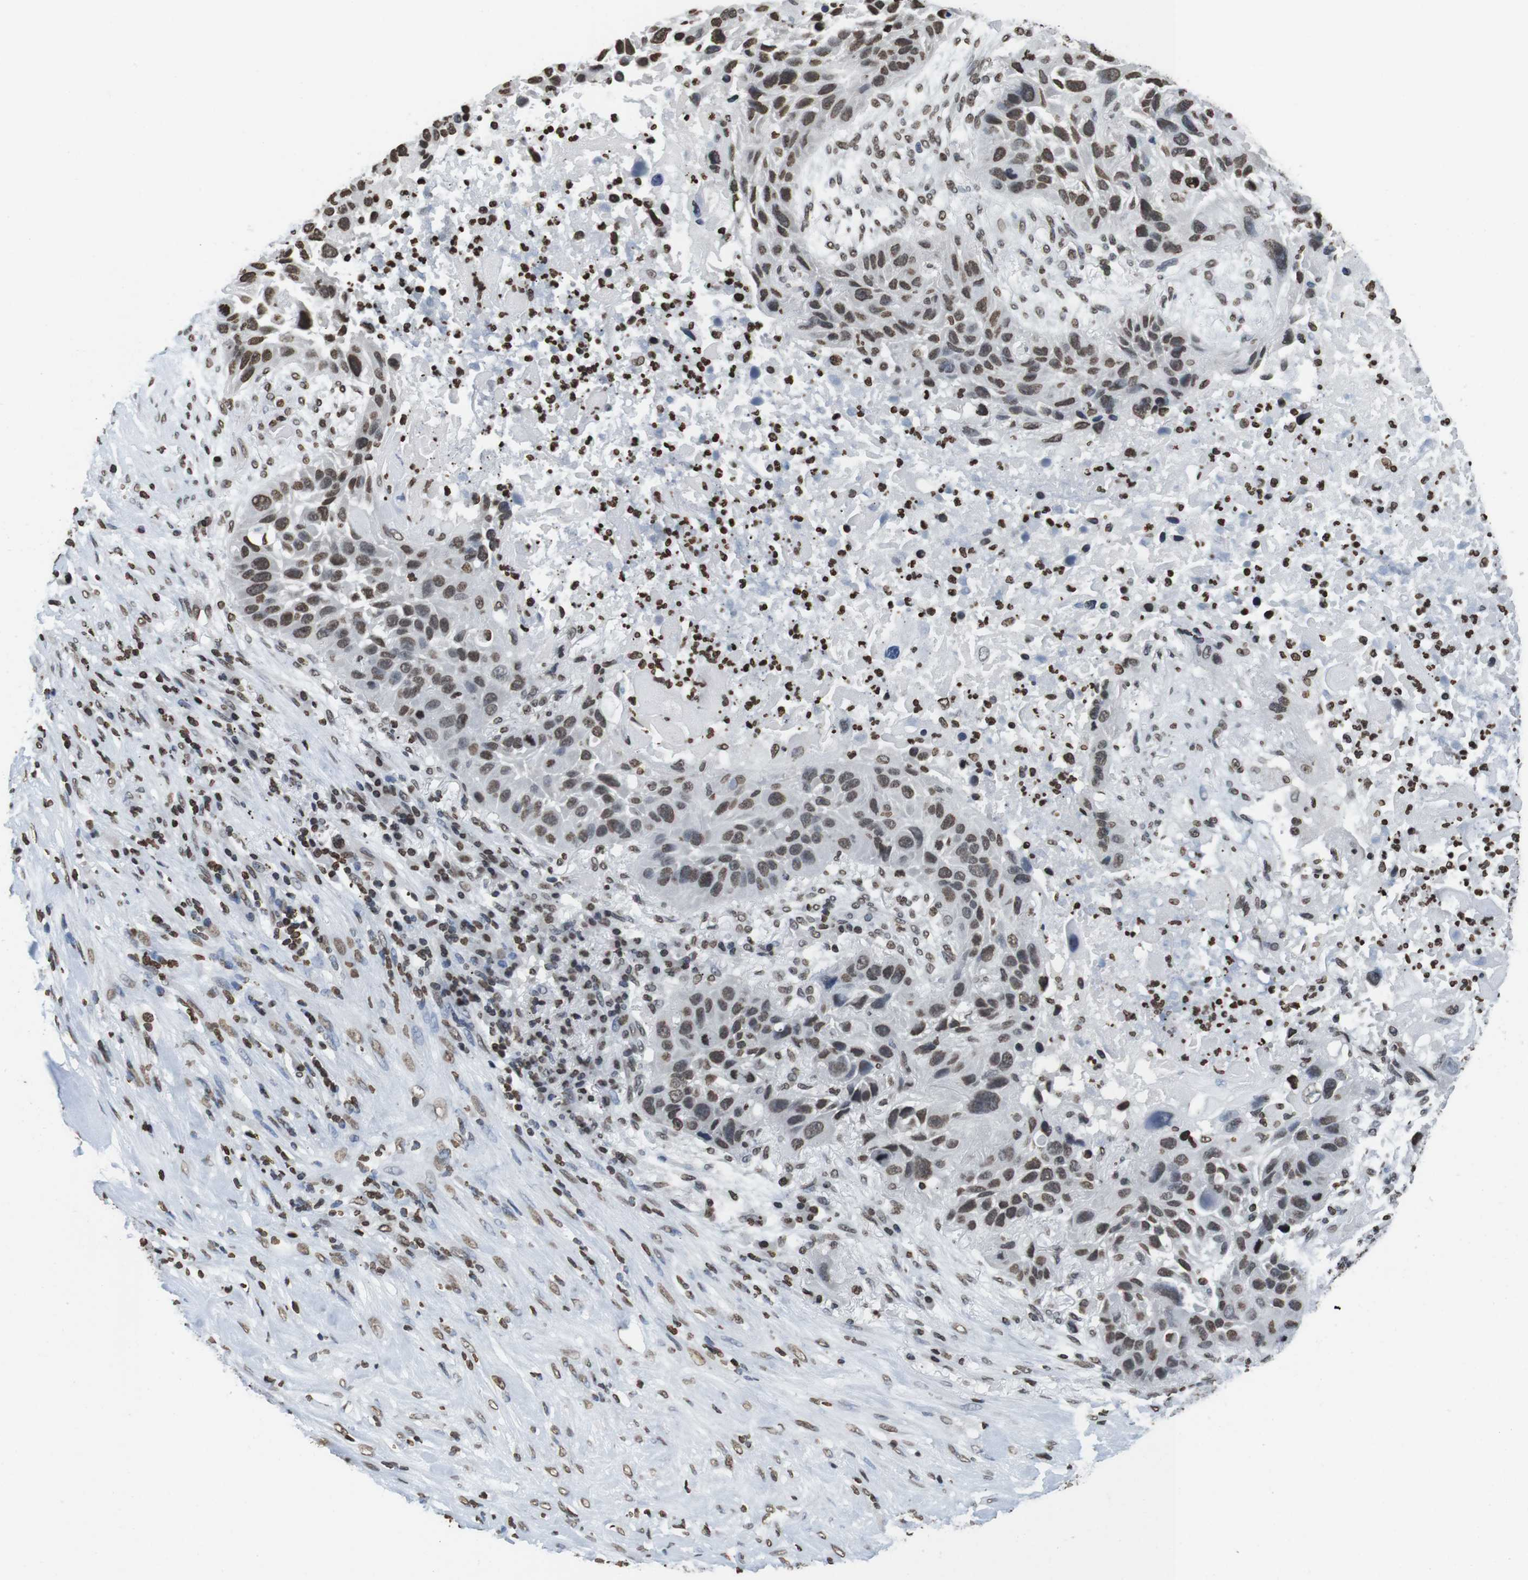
{"staining": {"intensity": "moderate", "quantity": ">75%", "location": "nuclear"}, "tissue": "lung cancer", "cell_type": "Tumor cells", "image_type": "cancer", "snomed": [{"axis": "morphology", "description": "Squamous cell carcinoma, NOS"}, {"axis": "topography", "description": "Lung"}], "caption": "Human squamous cell carcinoma (lung) stained for a protein (brown) reveals moderate nuclear positive positivity in about >75% of tumor cells.", "gene": "BSX", "patient": {"sex": "male", "age": 57}}